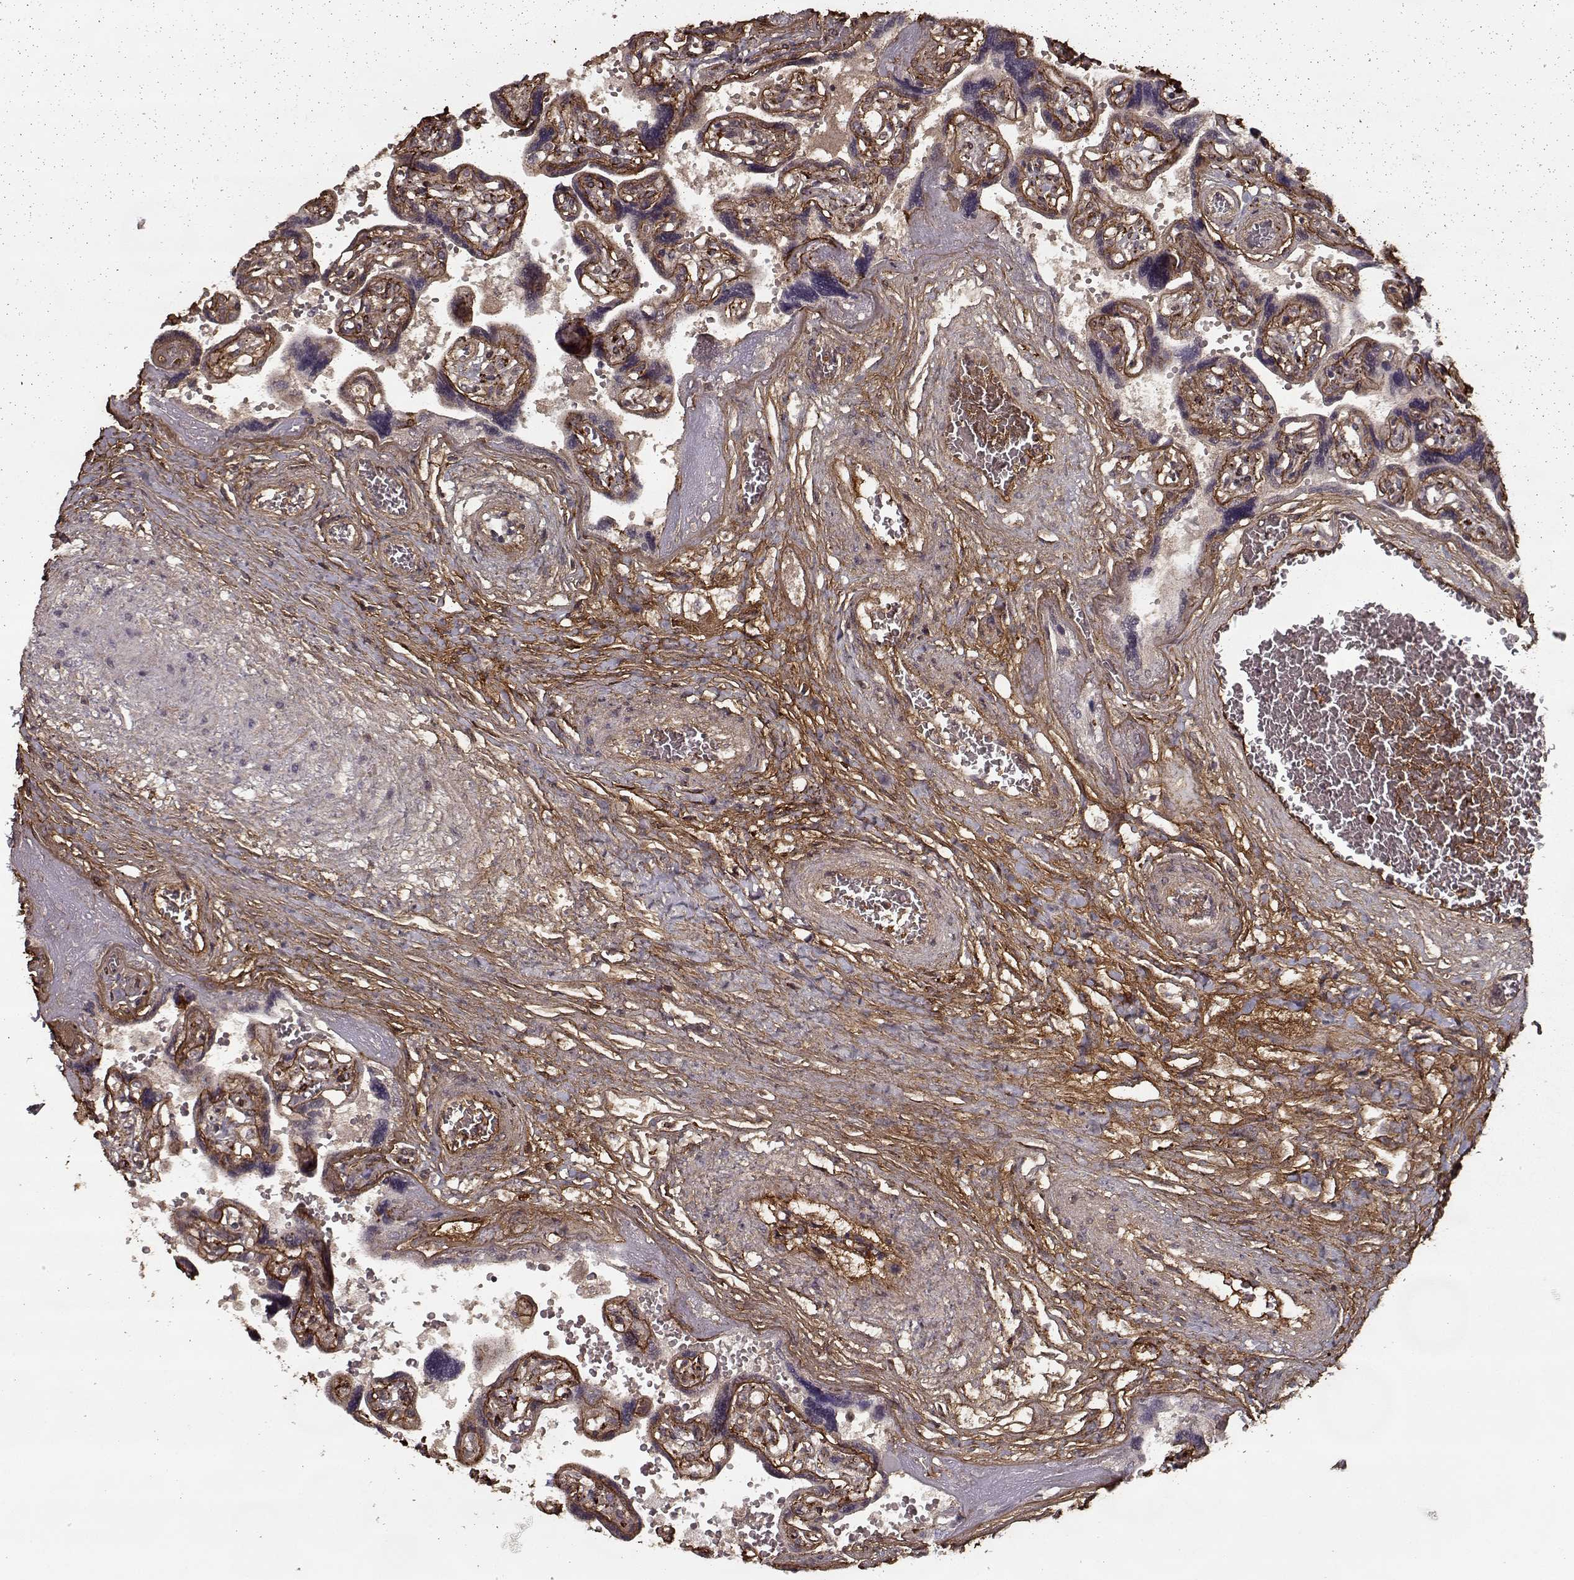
{"staining": {"intensity": "weak", "quantity": "25%-75%", "location": "cytoplasmic/membranous"}, "tissue": "placenta", "cell_type": "Decidual cells", "image_type": "normal", "snomed": [{"axis": "morphology", "description": "Normal tissue, NOS"}, {"axis": "topography", "description": "Placenta"}], "caption": "Immunohistochemistry photomicrograph of normal placenta stained for a protein (brown), which exhibits low levels of weak cytoplasmic/membranous expression in approximately 25%-75% of decidual cells.", "gene": "LAMA2", "patient": {"sex": "female", "age": 32}}